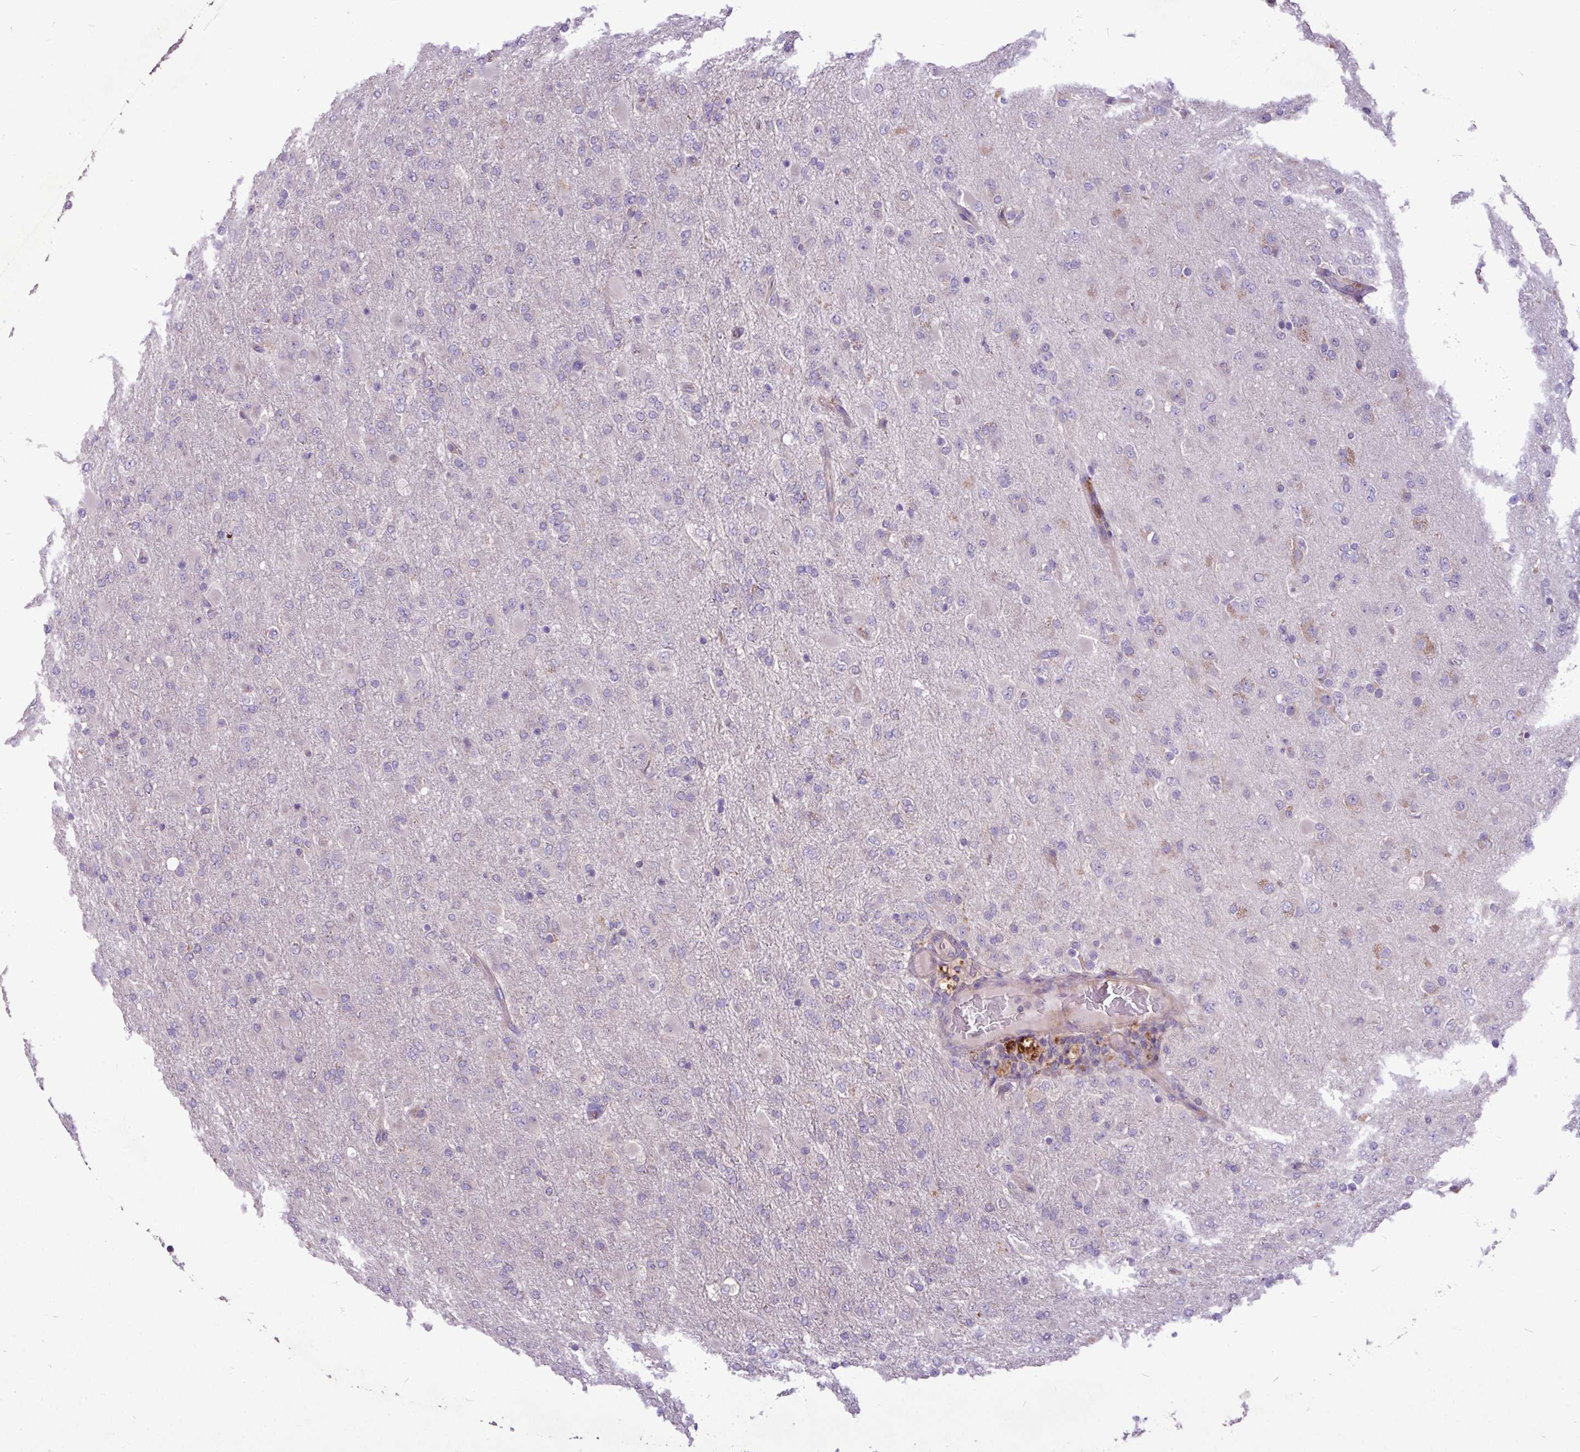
{"staining": {"intensity": "moderate", "quantity": "<25%", "location": "cytoplasmic/membranous"}, "tissue": "glioma", "cell_type": "Tumor cells", "image_type": "cancer", "snomed": [{"axis": "morphology", "description": "Glioma, malignant, Low grade"}, {"axis": "topography", "description": "Brain"}], "caption": "Glioma tissue shows moderate cytoplasmic/membranous expression in approximately <25% of tumor cells, visualized by immunohistochemistry.", "gene": "MROH2A", "patient": {"sex": "male", "age": 65}}